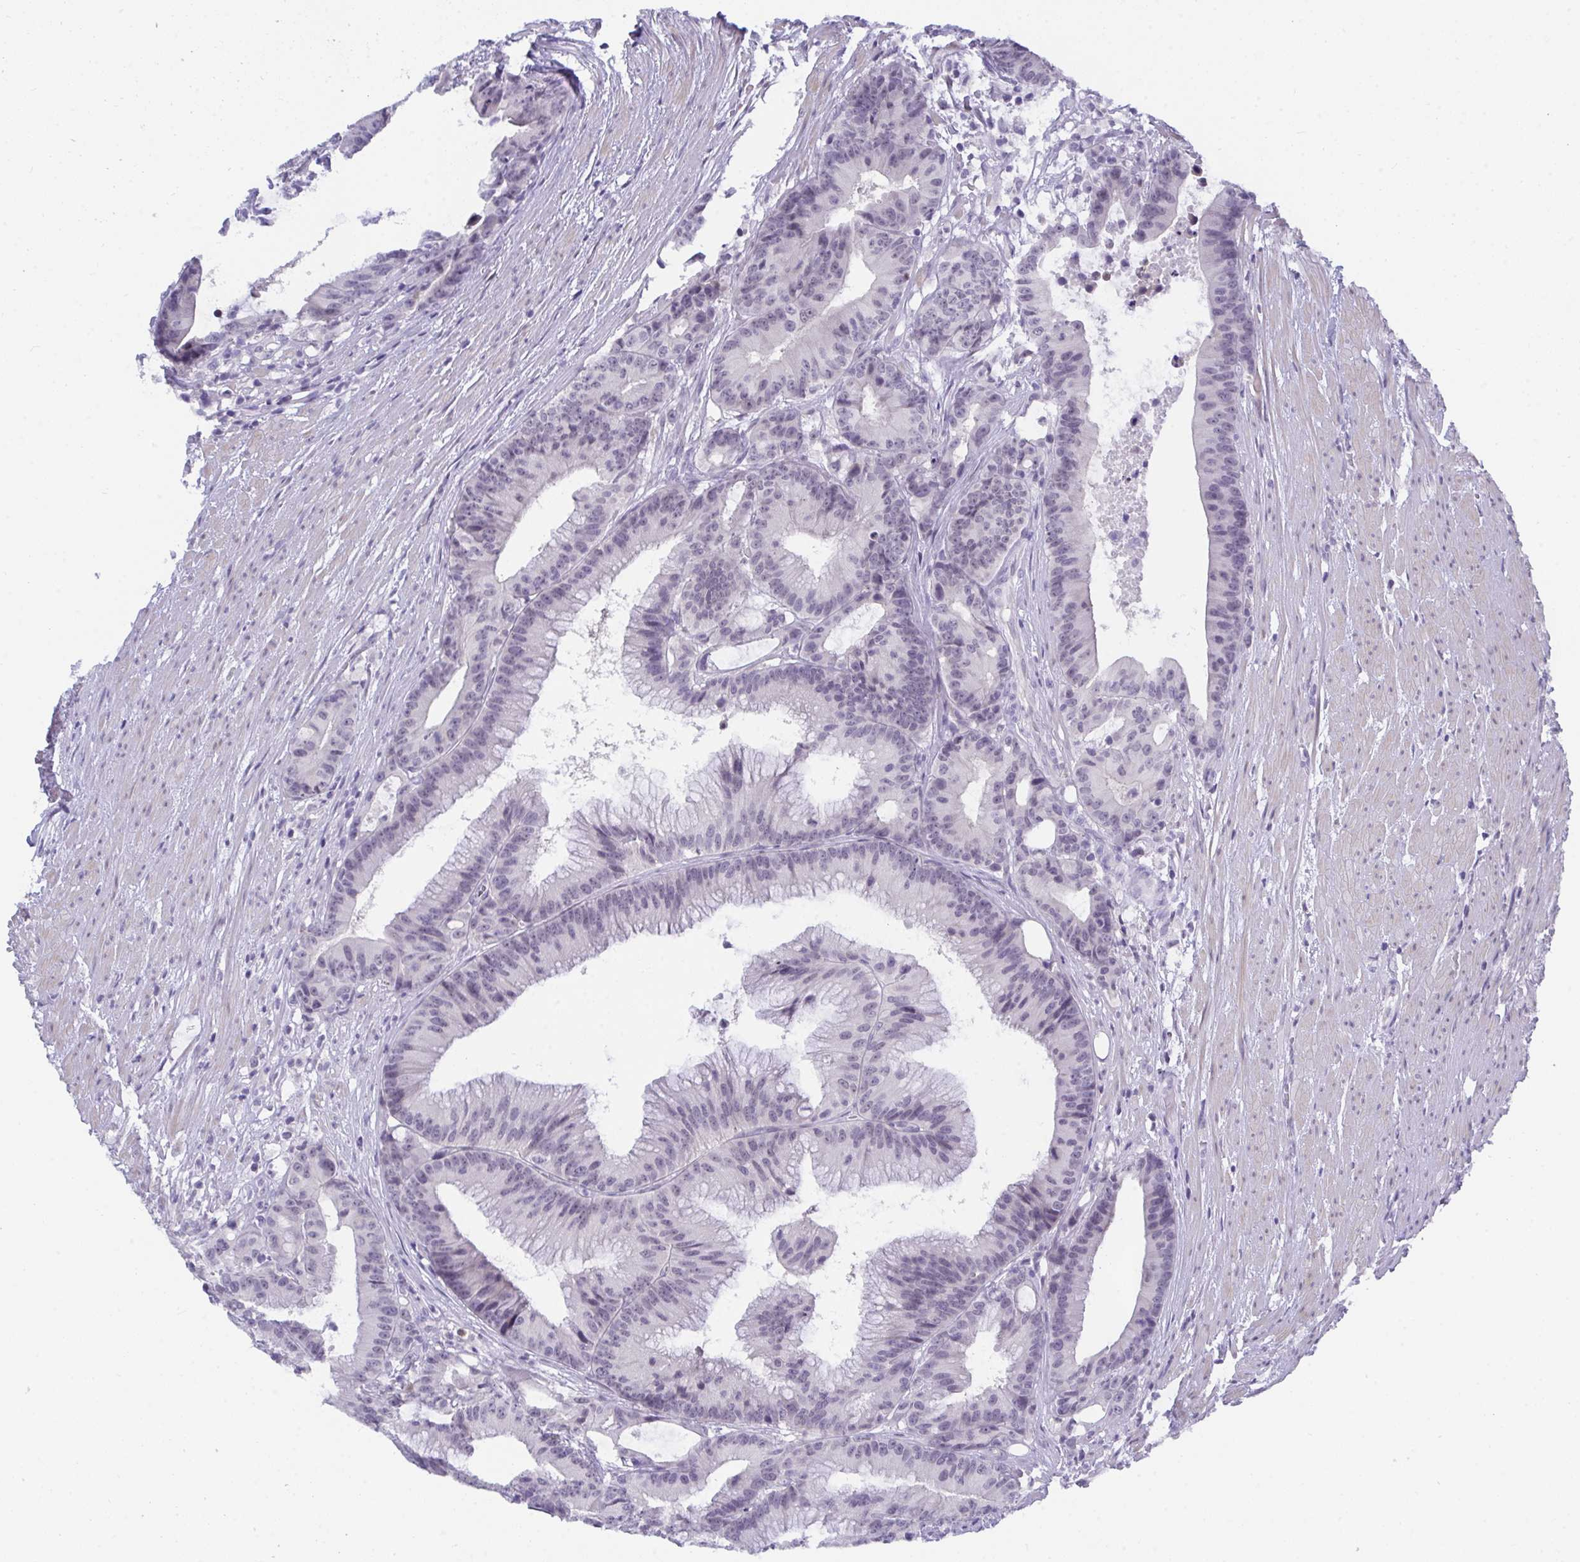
{"staining": {"intensity": "weak", "quantity": "25%-75%", "location": "nuclear"}, "tissue": "colorectal cancer", "cell_type": "Tumor cells", "image_type": "cancer", "snomed": [{"axis": "morphology", "description": "Adenocarcinoma, NOS"}, {"axis": "topography", "description": "Colon"}], "caption": "Human colorectal adenocarcinoma stained for a protein (brown) shows weak nuclear positive expression in approximately 25%-75% of tumor cells.", "gene": "BMAL2", "patient": {"sex": "female", "age": 78}}